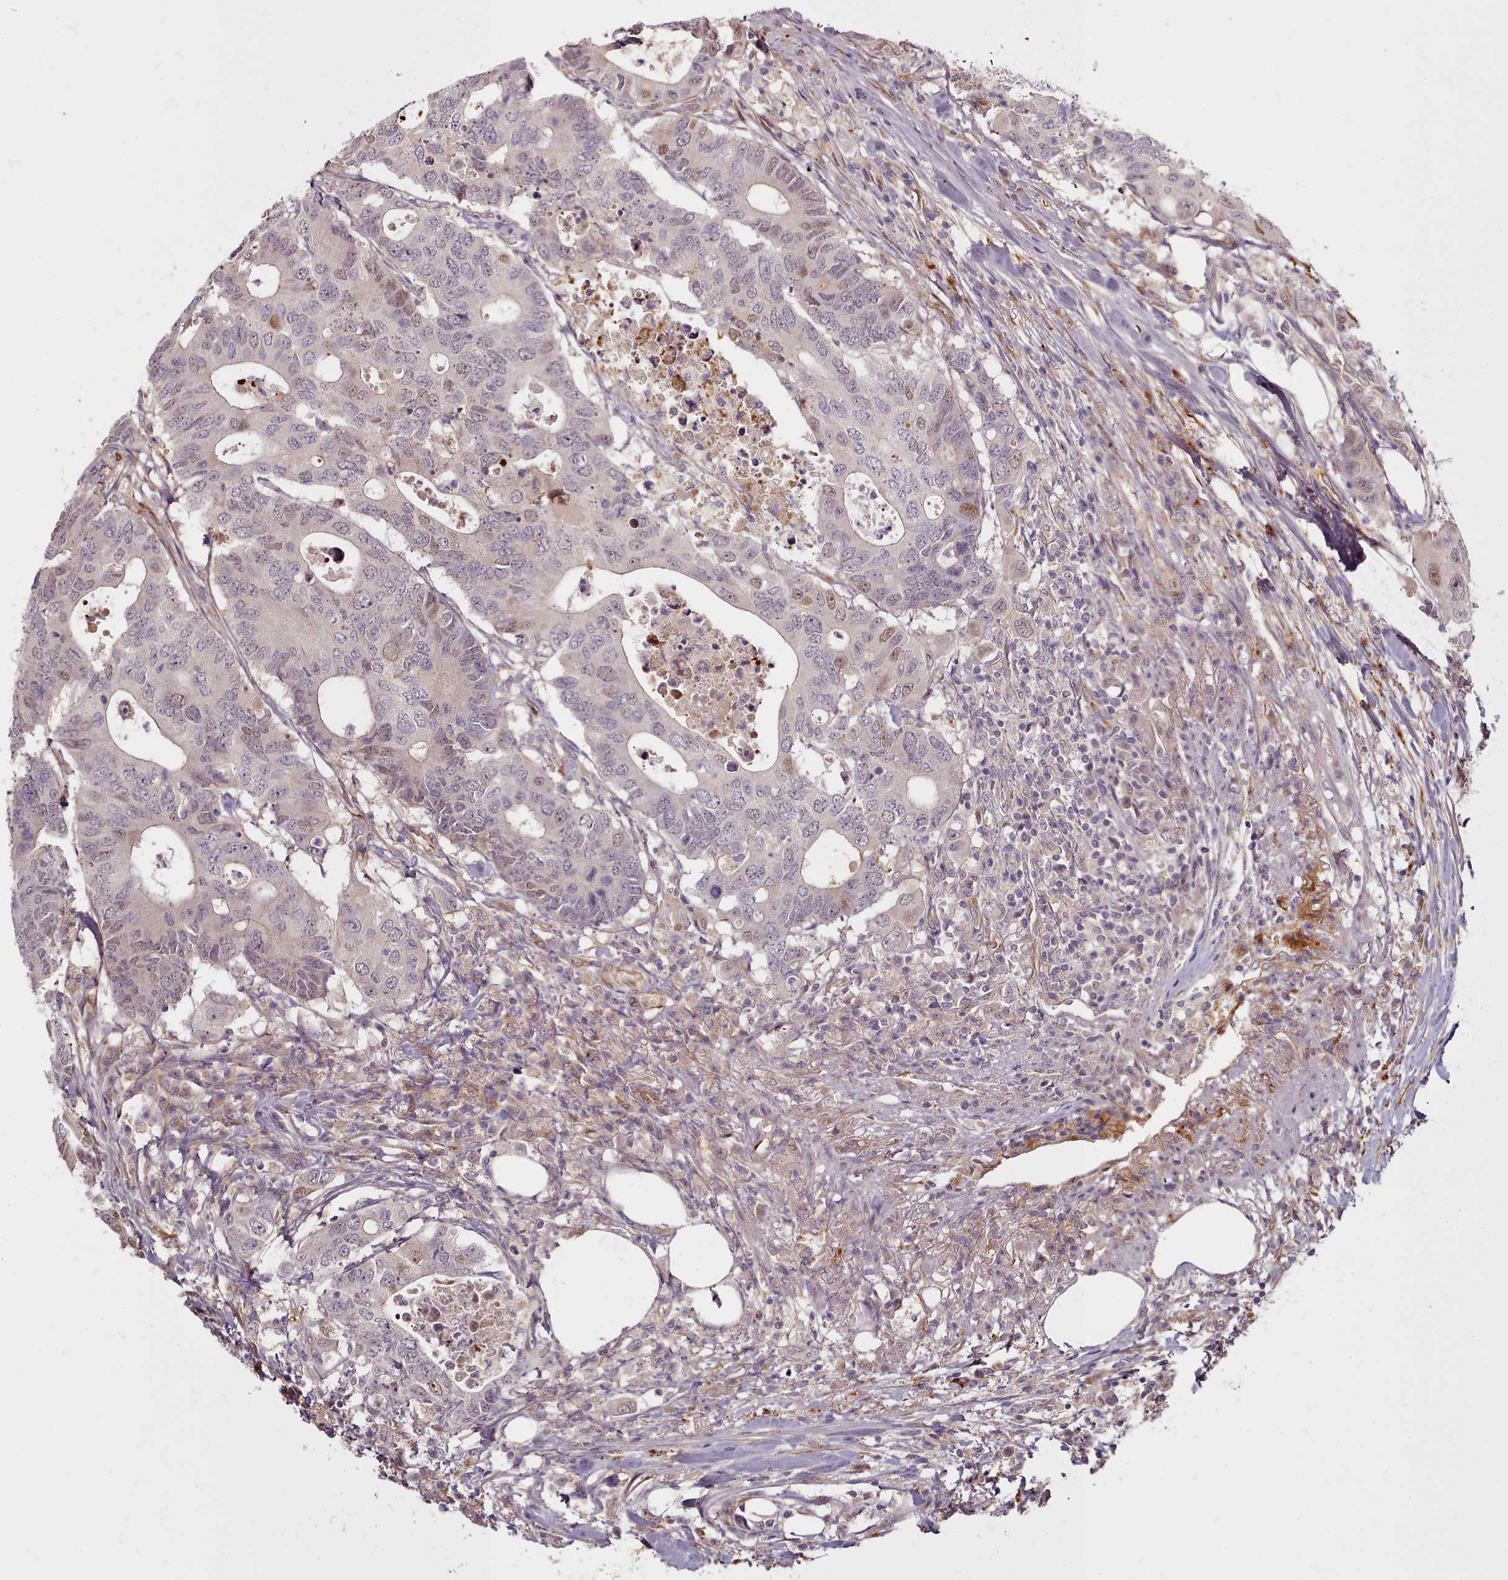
{"staining": {"intensity": "moderate", "quantity": "<25%", "location": "nuclear"}, "tissue": "colorectal cancer", "cell_type": "Tumor cells", "image_type": "cancer", "snomed": [{"axis": "morphology", "description": "Adenocarcinoma, NOS"}, {"axis": "topography", "description": "Colon"}], "caption": "IHC of human colorectal adenocarcinoma reveals low levels of moderate nuclear expression in about <25% of tumor cells. The staining is performed using DAB (3,3'-diaminobenzidine) brown chromogen to label protein expression. The nuclei are counter-stained blue using hematoxylin.", "gene": "C1QTNF5", "patient": {"sex": "male", "age": 71}}